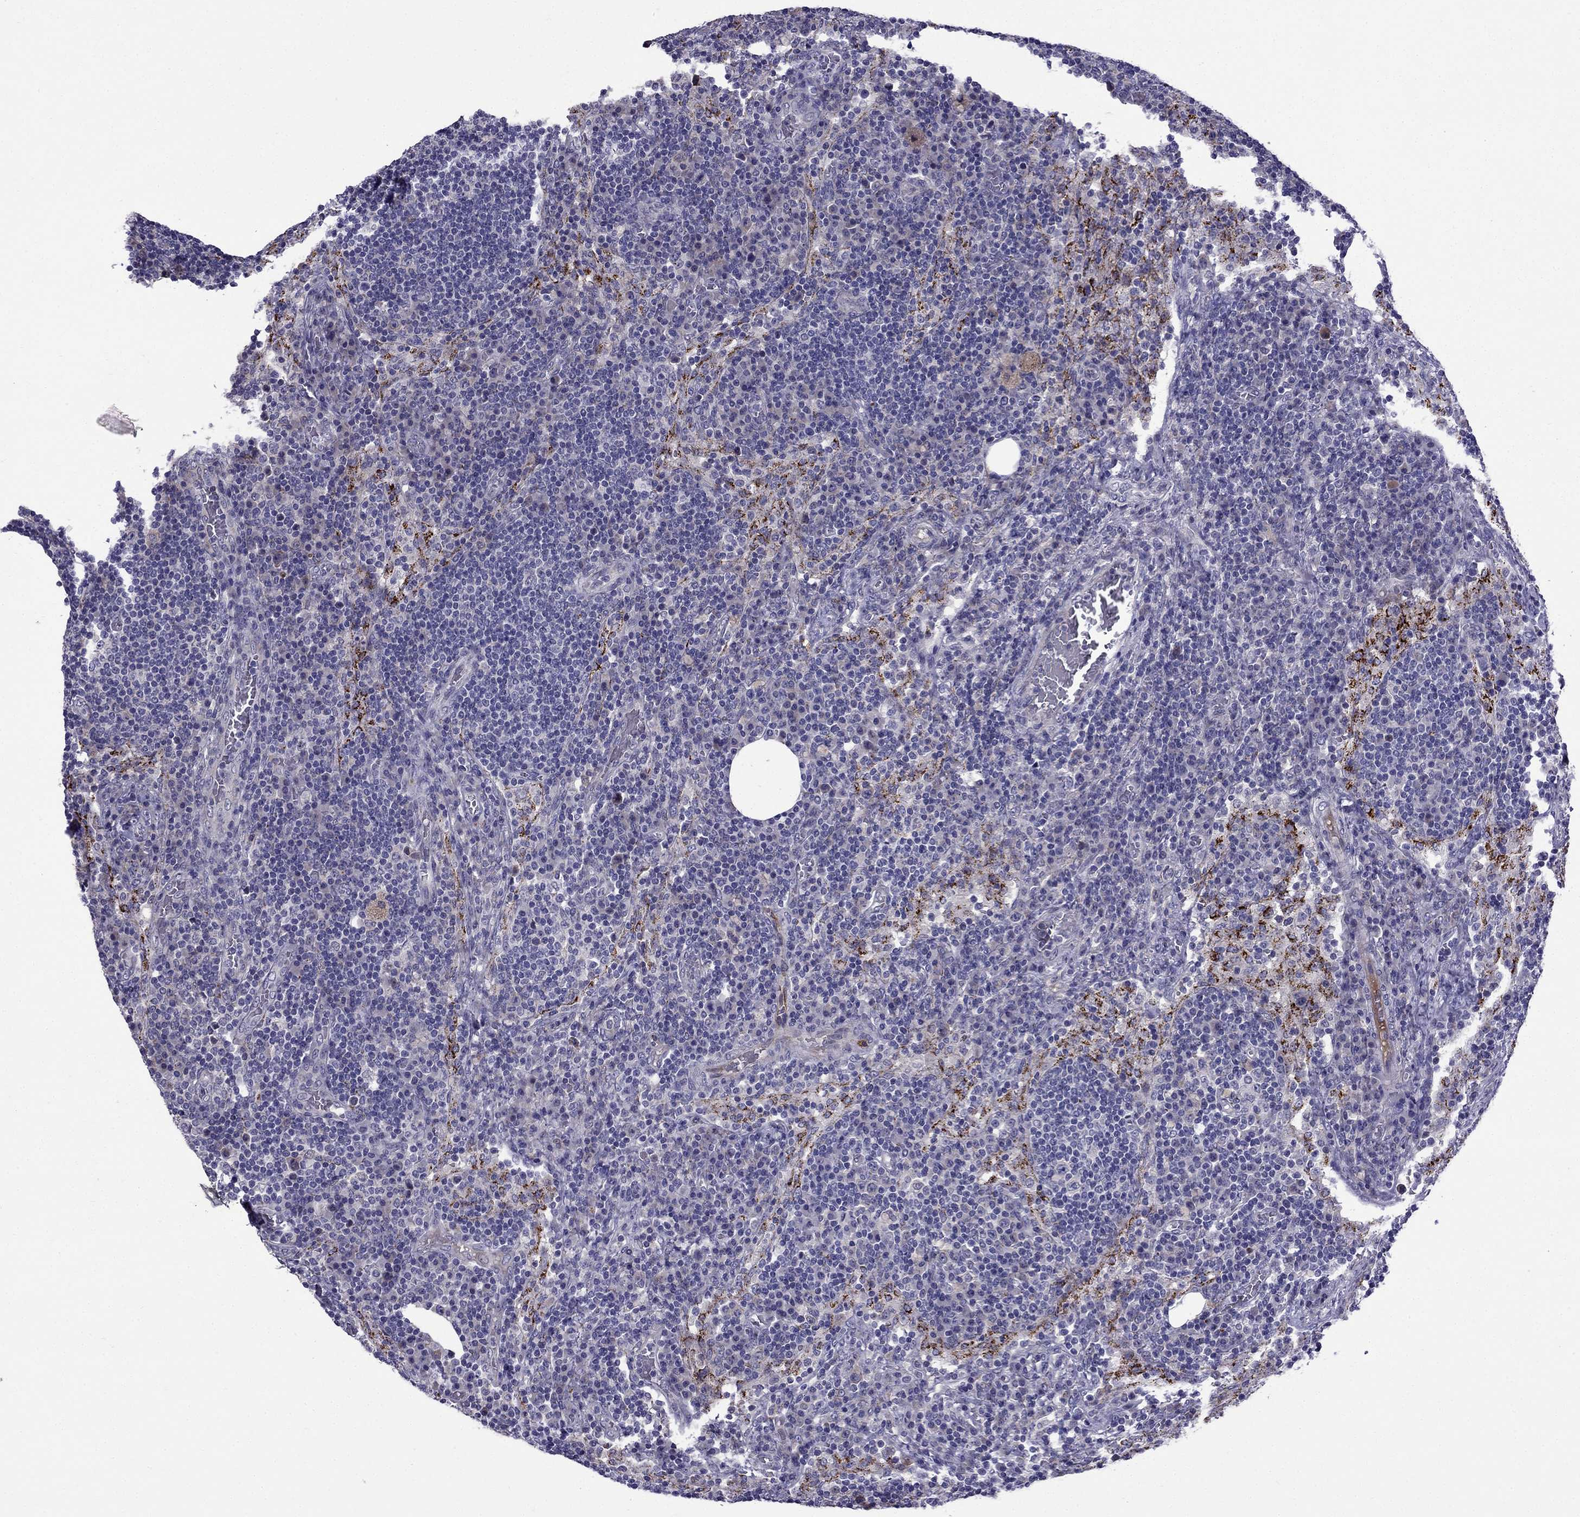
{"staining": {"intensity": "negative", "quantity": "none", "location": "none"}, "tissue": "lymph node", "cell_type": "Germinal center cells", "image_type": "normal", "snomed": [{"axis": "morphology", "description": "Normal tissue, NOS"}, {"axis": "topography", "description": "Lymph node"}], "caption": "Germinal center cells show no significant positivity in benign lymph node. Nuclei are stained in blue.", "gene": "PI16", "patient": {"sex": "male", "age": 63}}